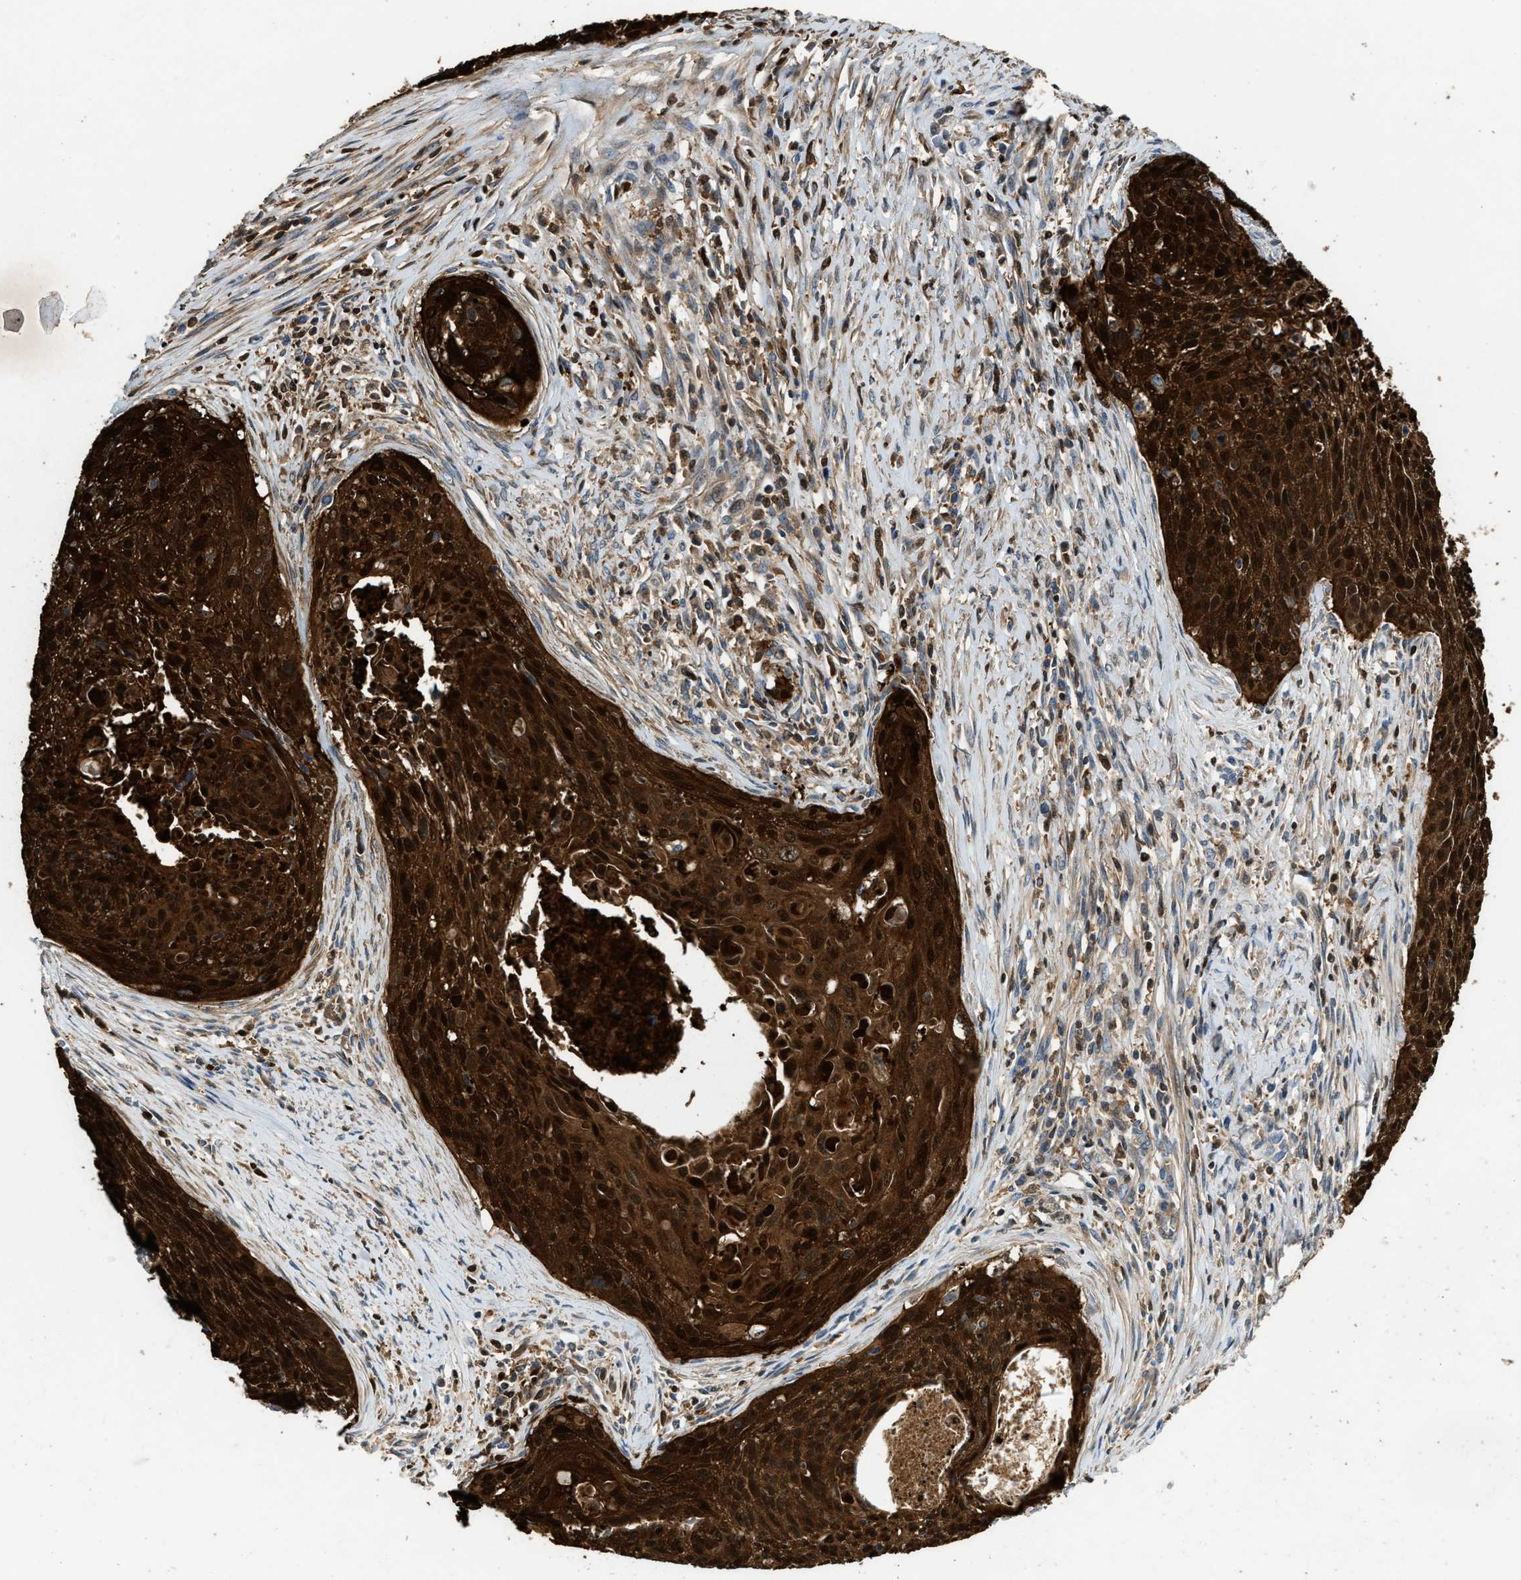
{"staining": {"intensity": "strong", "quantity": ">75%", "location": "cytoplasmic/membranous"}, "tissue": "cervical cancer", "cell_type": "Tumor cells", "image_type": "cancer", "snomed": [{"axis": "morphology", "description": "Squamous cell carcinoma, NOS"}, {"axis": "topography", "description": "Cervix"}], "caption": "About >75% of tumor cells in cervical squamous cell carcinoma exhibit strong cytoplasmic/membranous protein positivity as visualized by brown immunohistochemical staining.", "gene": "SERPINB5", "patient": {"sex": "female", "age": 55}}